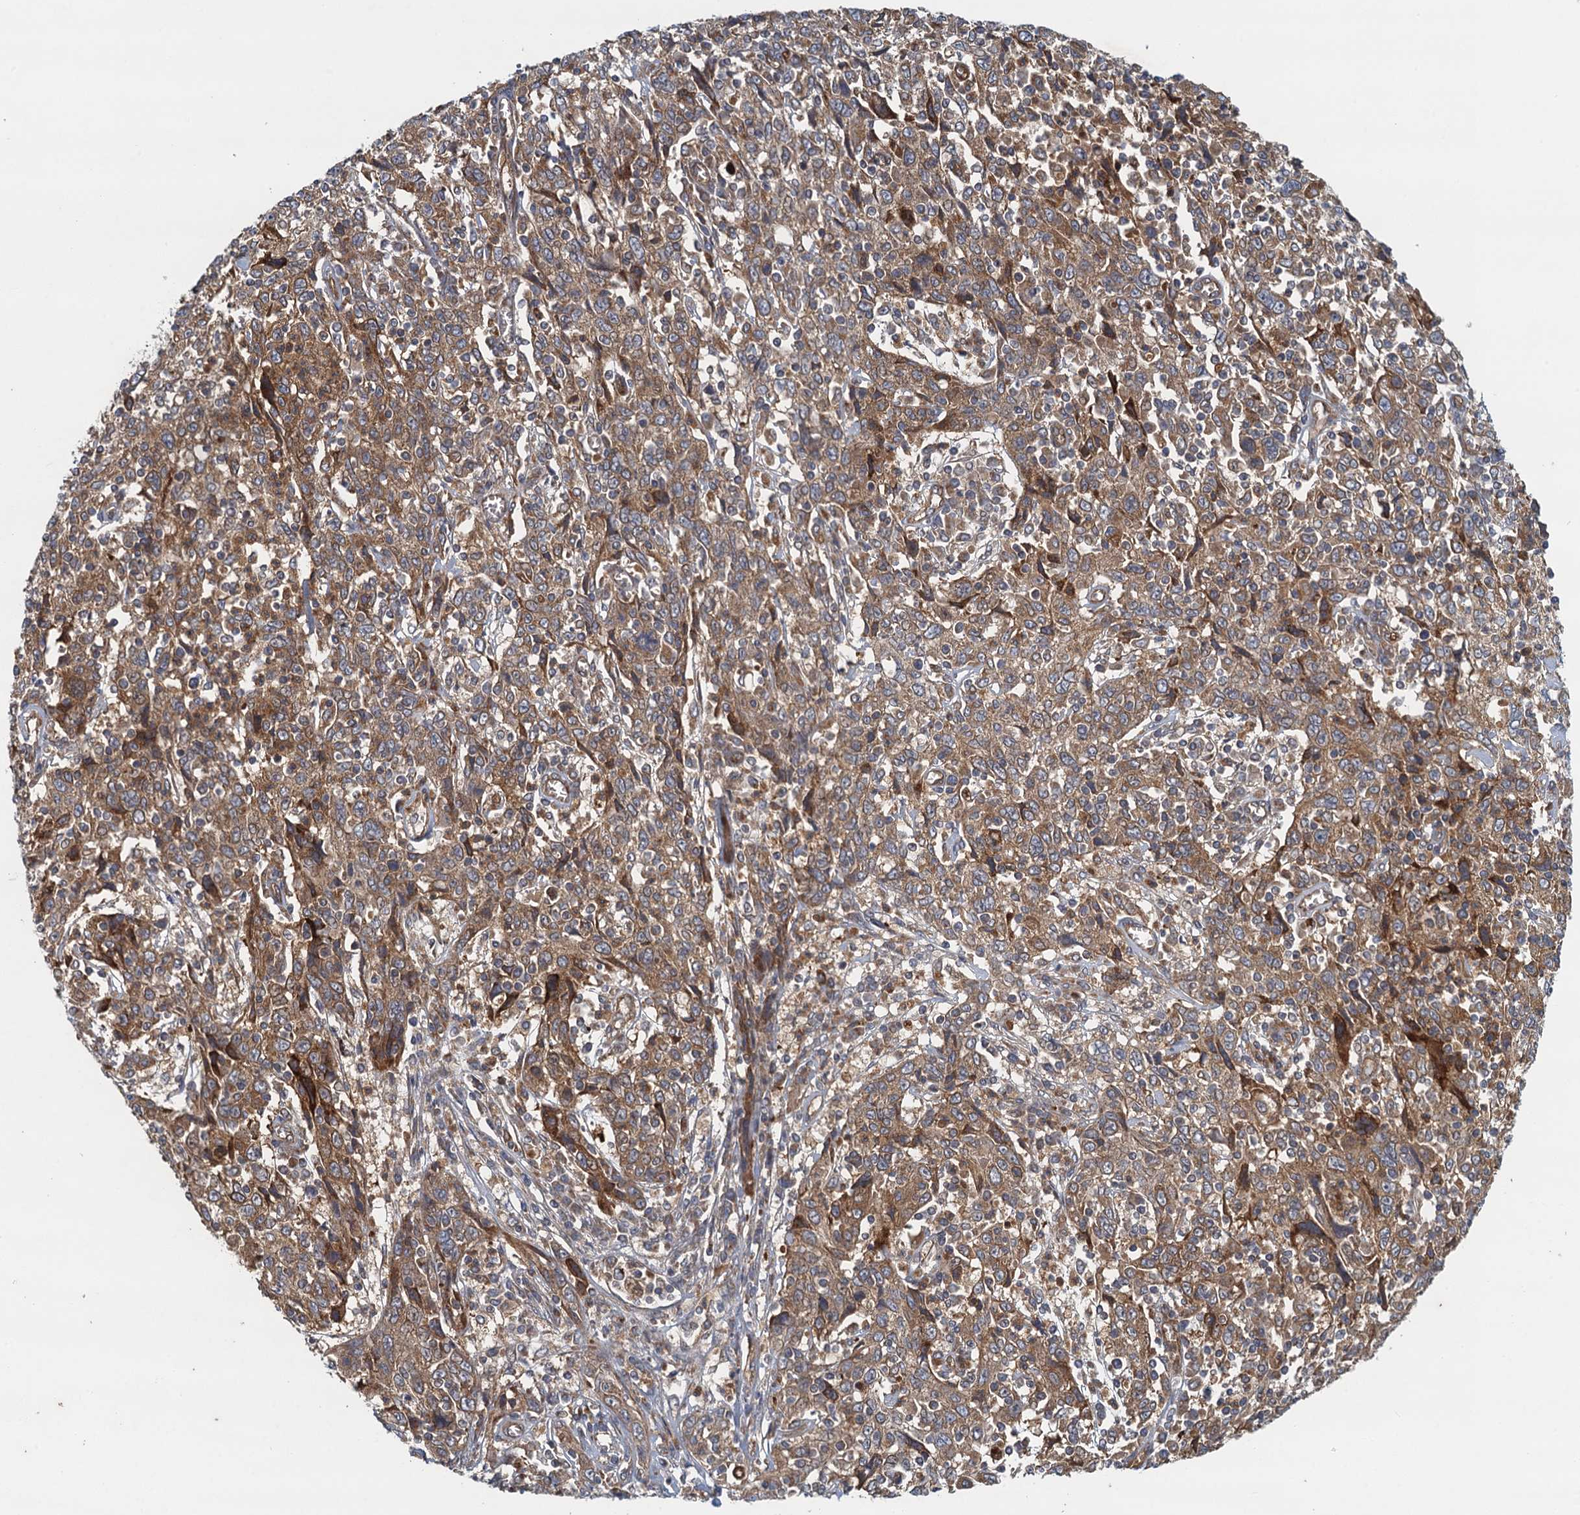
{"staining": {"intensity": "moderate", "quantity": ">75%", "location": "cytoplasmic/membranous"}, "tissue": "cervical cancer", "cell_type": "Tumor cells", "image_type": "cancer", "snomed": [{"axis": "morphology", "description": "Squamous cell carcinoma, NOS"}, {"axis": "topography", "description": "Cervix"}], "caption": "IHC (DAB (3,3'-diaminobenzidine)) staining of squamous cell carcinoma (cervical) exhibits moderate cytoplasmic/membranous protein positivity in approximately >75% of tumor cells.", "gene": "NLRP10", "patient": {"sex": "female", "age": 46}}